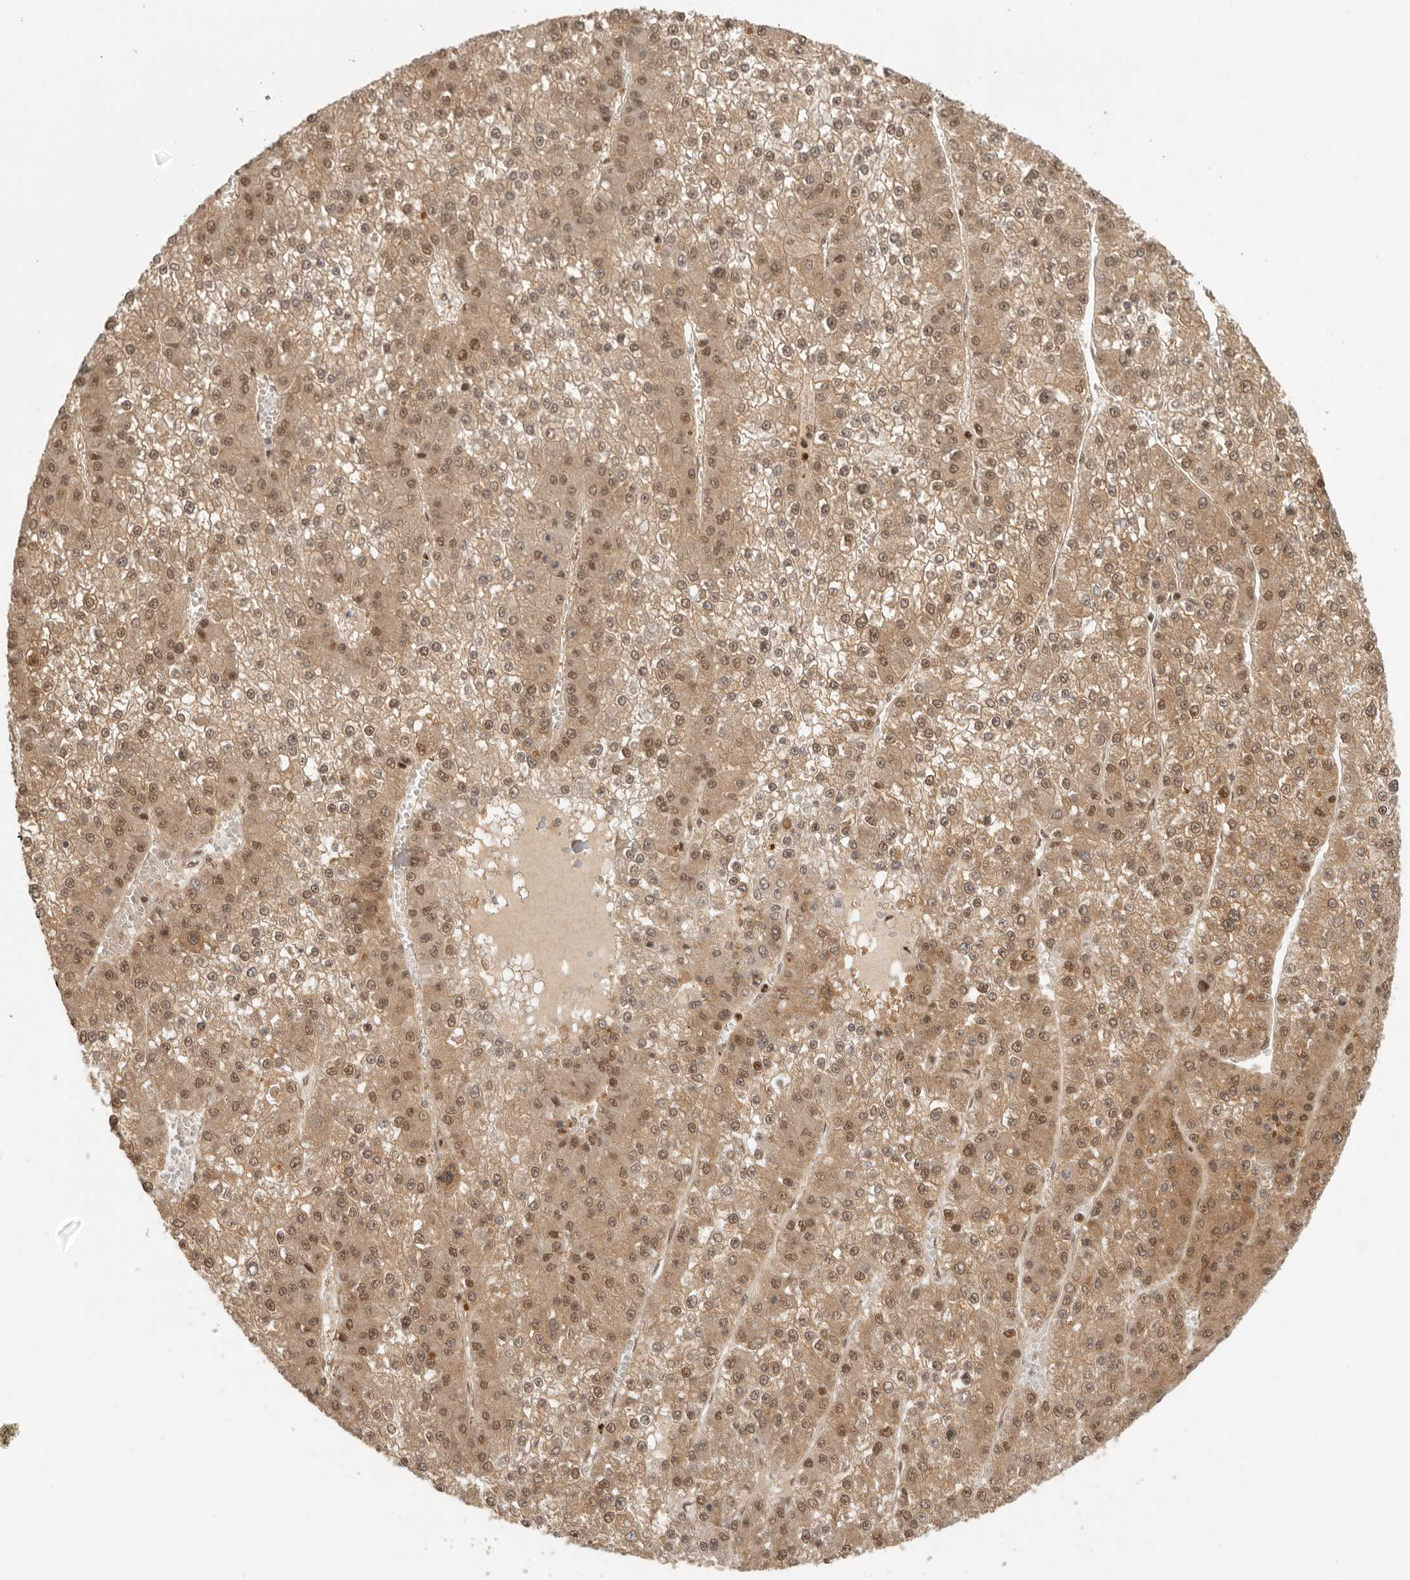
{"staining": {"intensity": "moderate", "quantity": ">75%", "location": "cytoplasmic/membranous,nuclear"}, "tissue": "liver cancer", "cell_type": "Tumor cells", "image_type": "cancer", "snomed": [{"axis": "morphology", "description": "Carcinoma, Hepatocellular, NOS"}, {"axis": "topography", "description": "Liver"}], "caption": "This micrograph demonstrates immunohistochemistry (IHC) staining of human liver cancer (hepatocellular carcinoma), with medium moderate cytoplasmic/membranous and nuclear staining in about >75% of tumor cells.", "gene": "PSMA5", "patient": {"sex": "female", "age": 73}}